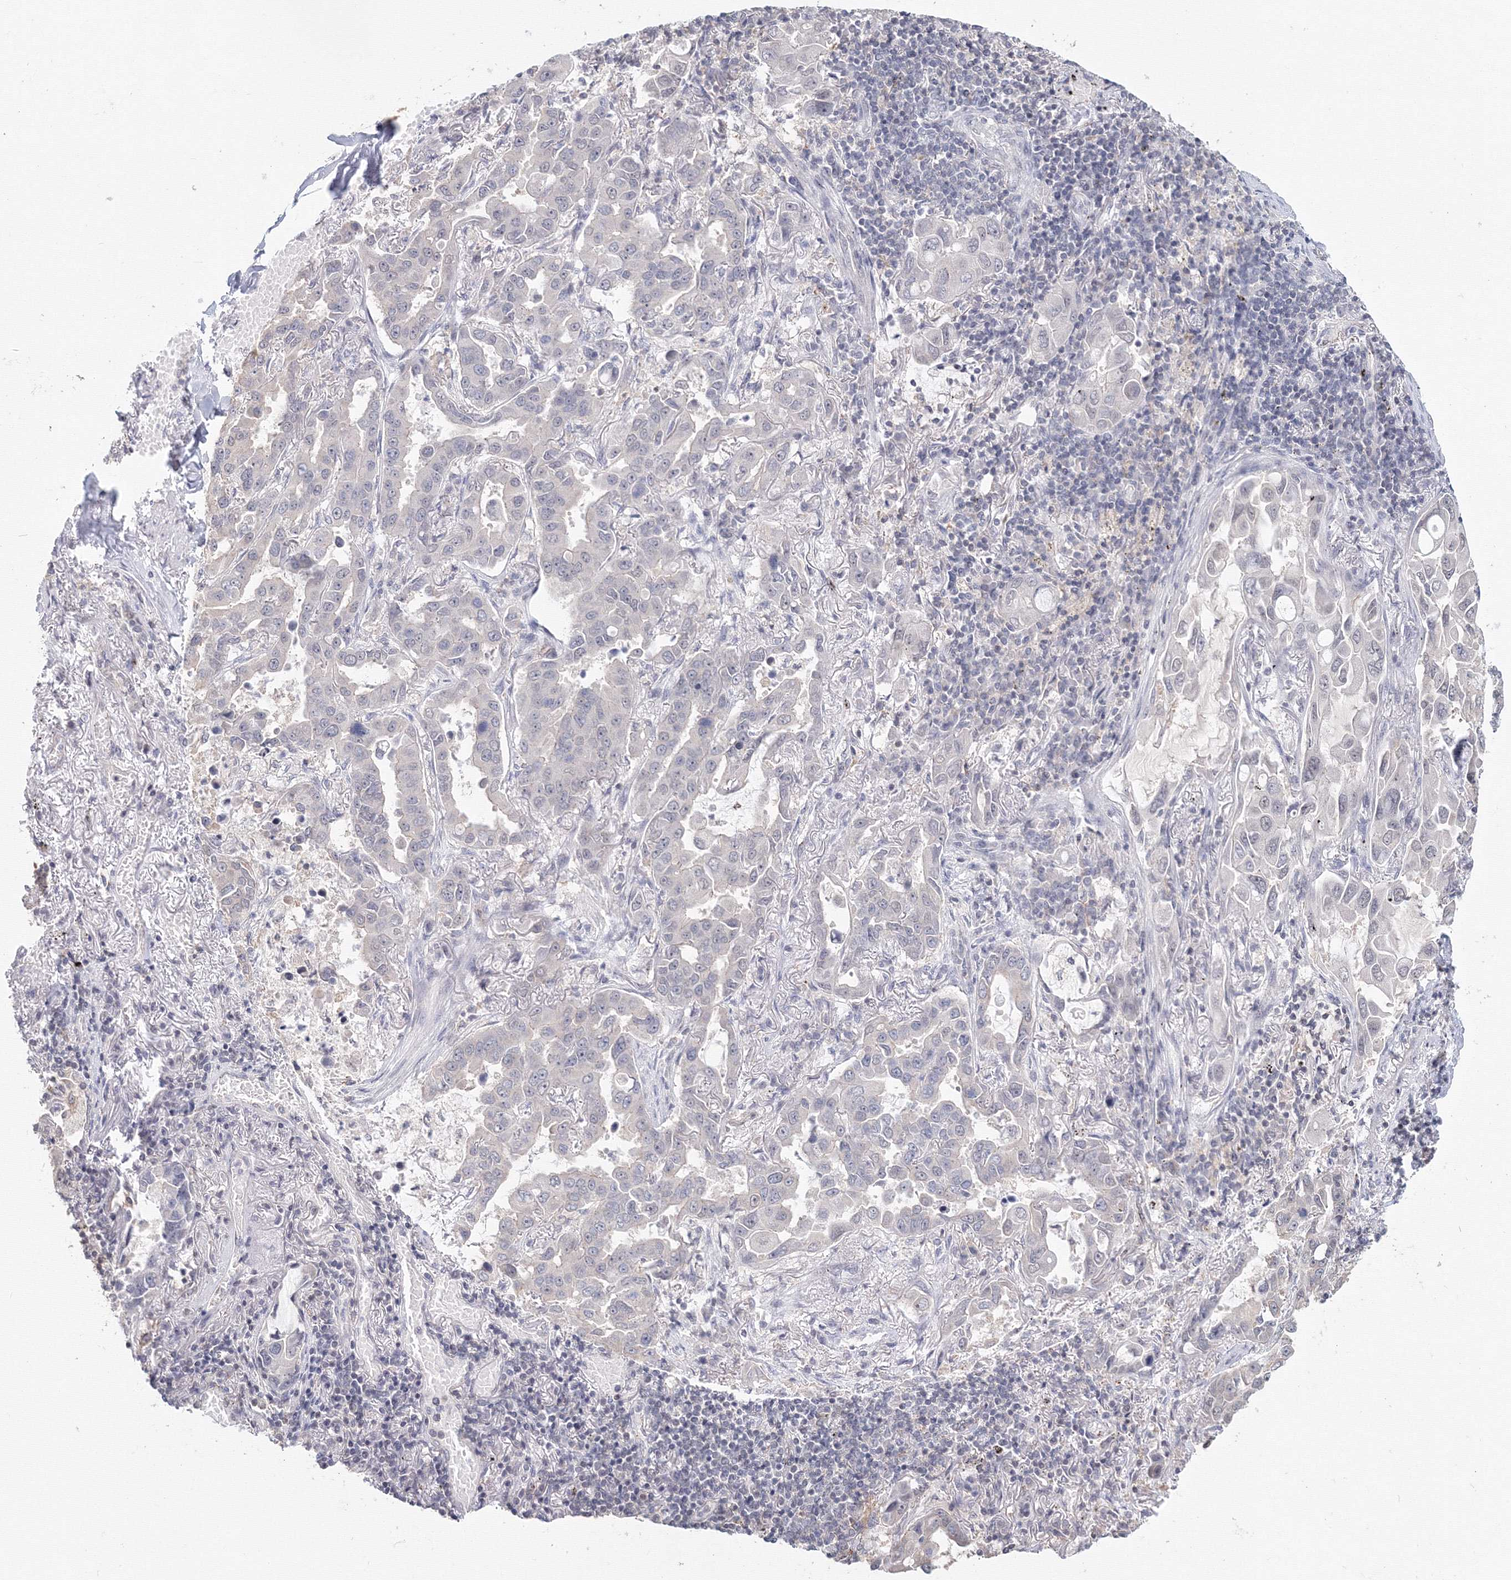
{"staining": {"intensity": "negative", "quantity": "none", "location": "none"}, "tissue": "lung cancer", "cell_type": "Tumor cells", "image_type": "cancer", "snomed": [{"axis": "morphology", "description": "Adenocarcinoma, NOS"}, {"axis": "topography", "description": "Lung"}], "caption": "Tumor cells show no significant protein expression in lung cancer.", "gene": "SLC7A7", "patient": {"sex": "male", "age": 64}}